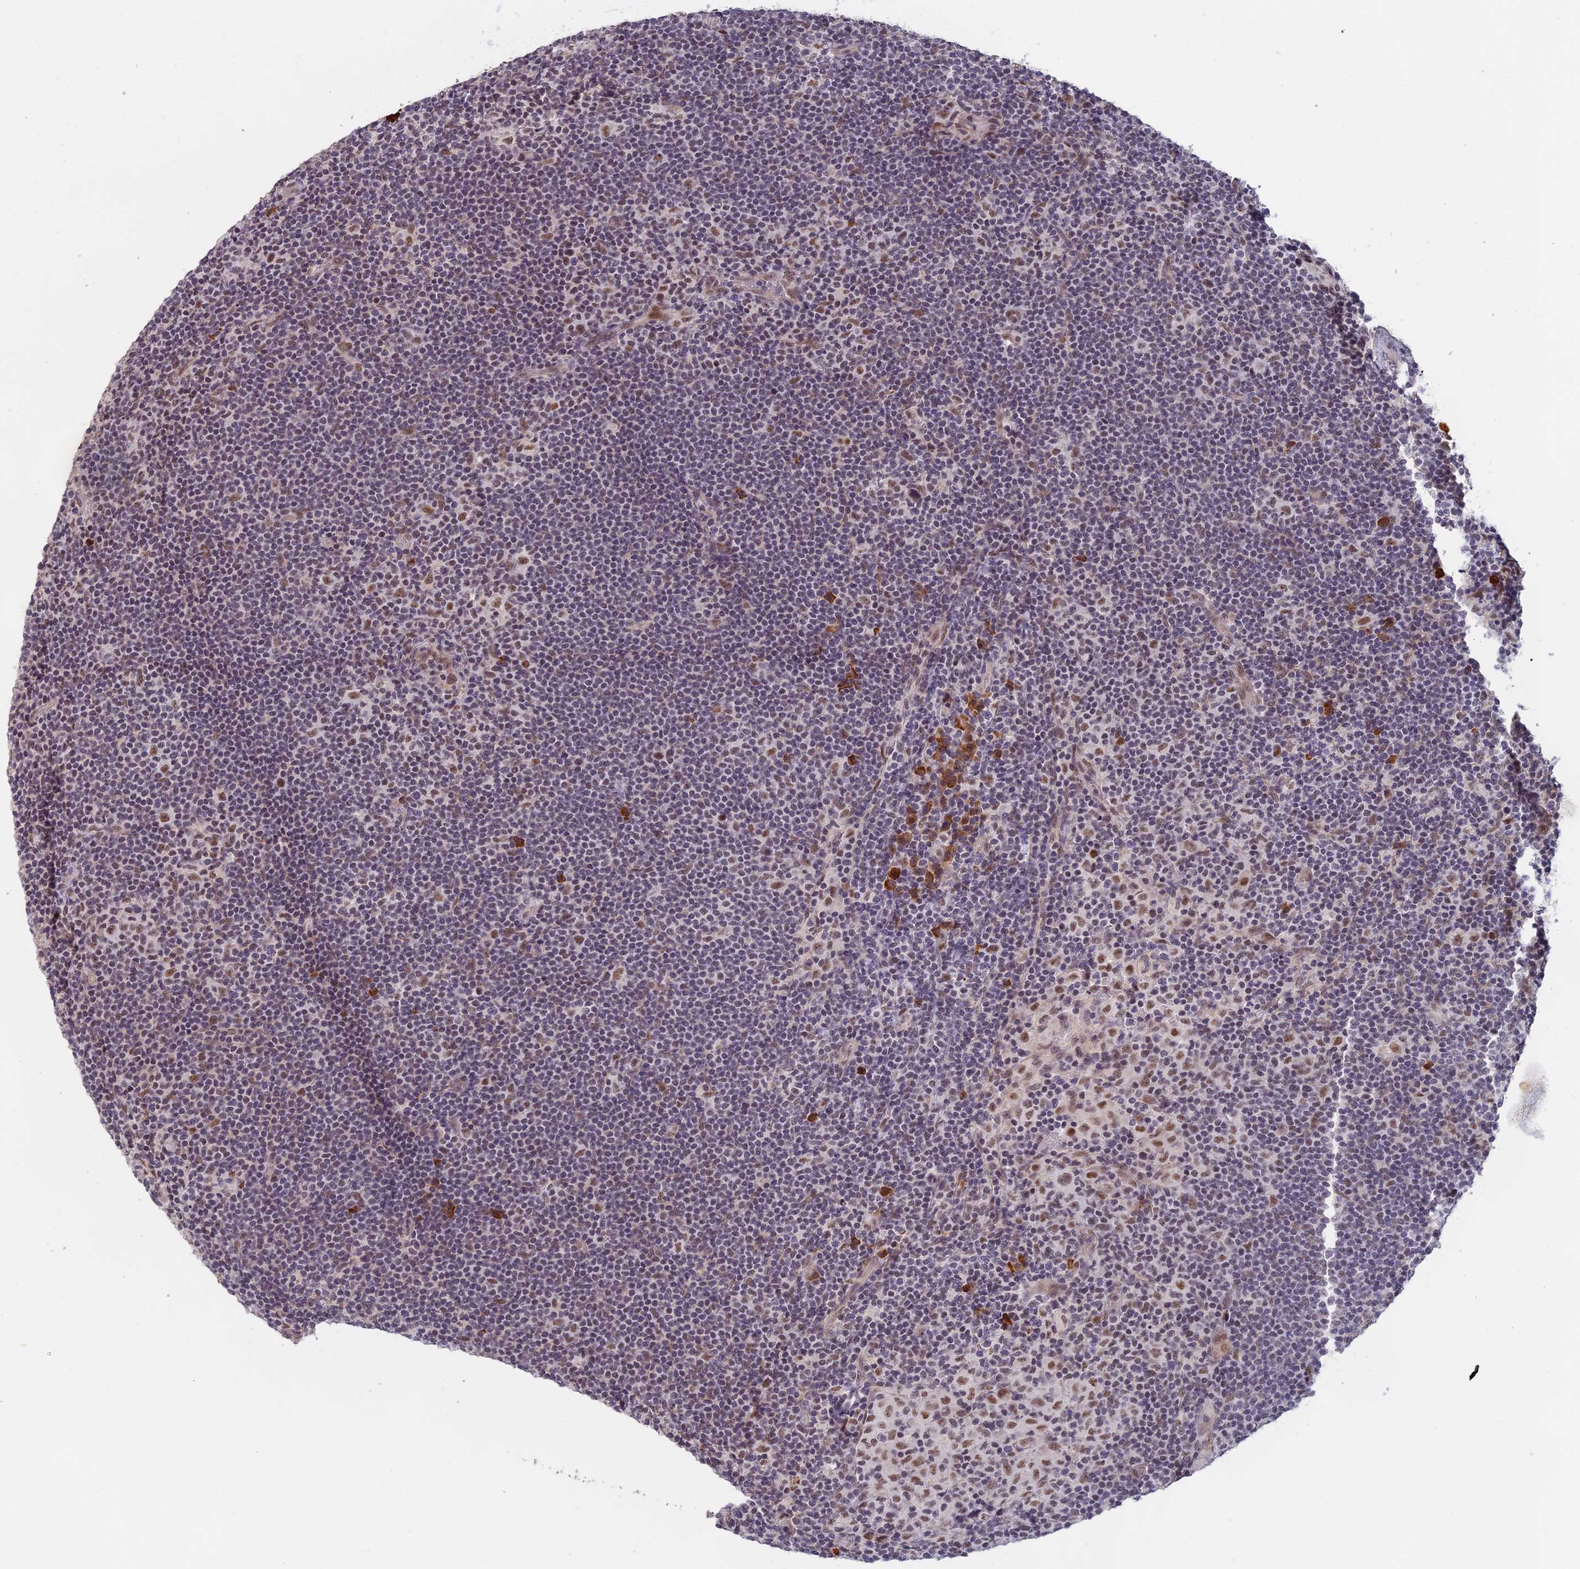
{"staining": {"intensity": "moderate", "quantity": ">75%", "location": "nuclear"}, "tissue": "lymphoma", "cell_type": "Tumor cells", "image_type": "cancer", "snomed": [{"axis": "morphology", "description": "Hodgkin's disease, NOS"}, {"axis": "topography", "description": "Lymph node"}], "caption": "Lymphoma was stained to show a protein in brown. There is medium levels of moderate nuclear expression in approximately >75% of tumor cells.", "gene": "MORF4L1", "patient": {"sex": "female", "age": 57}}